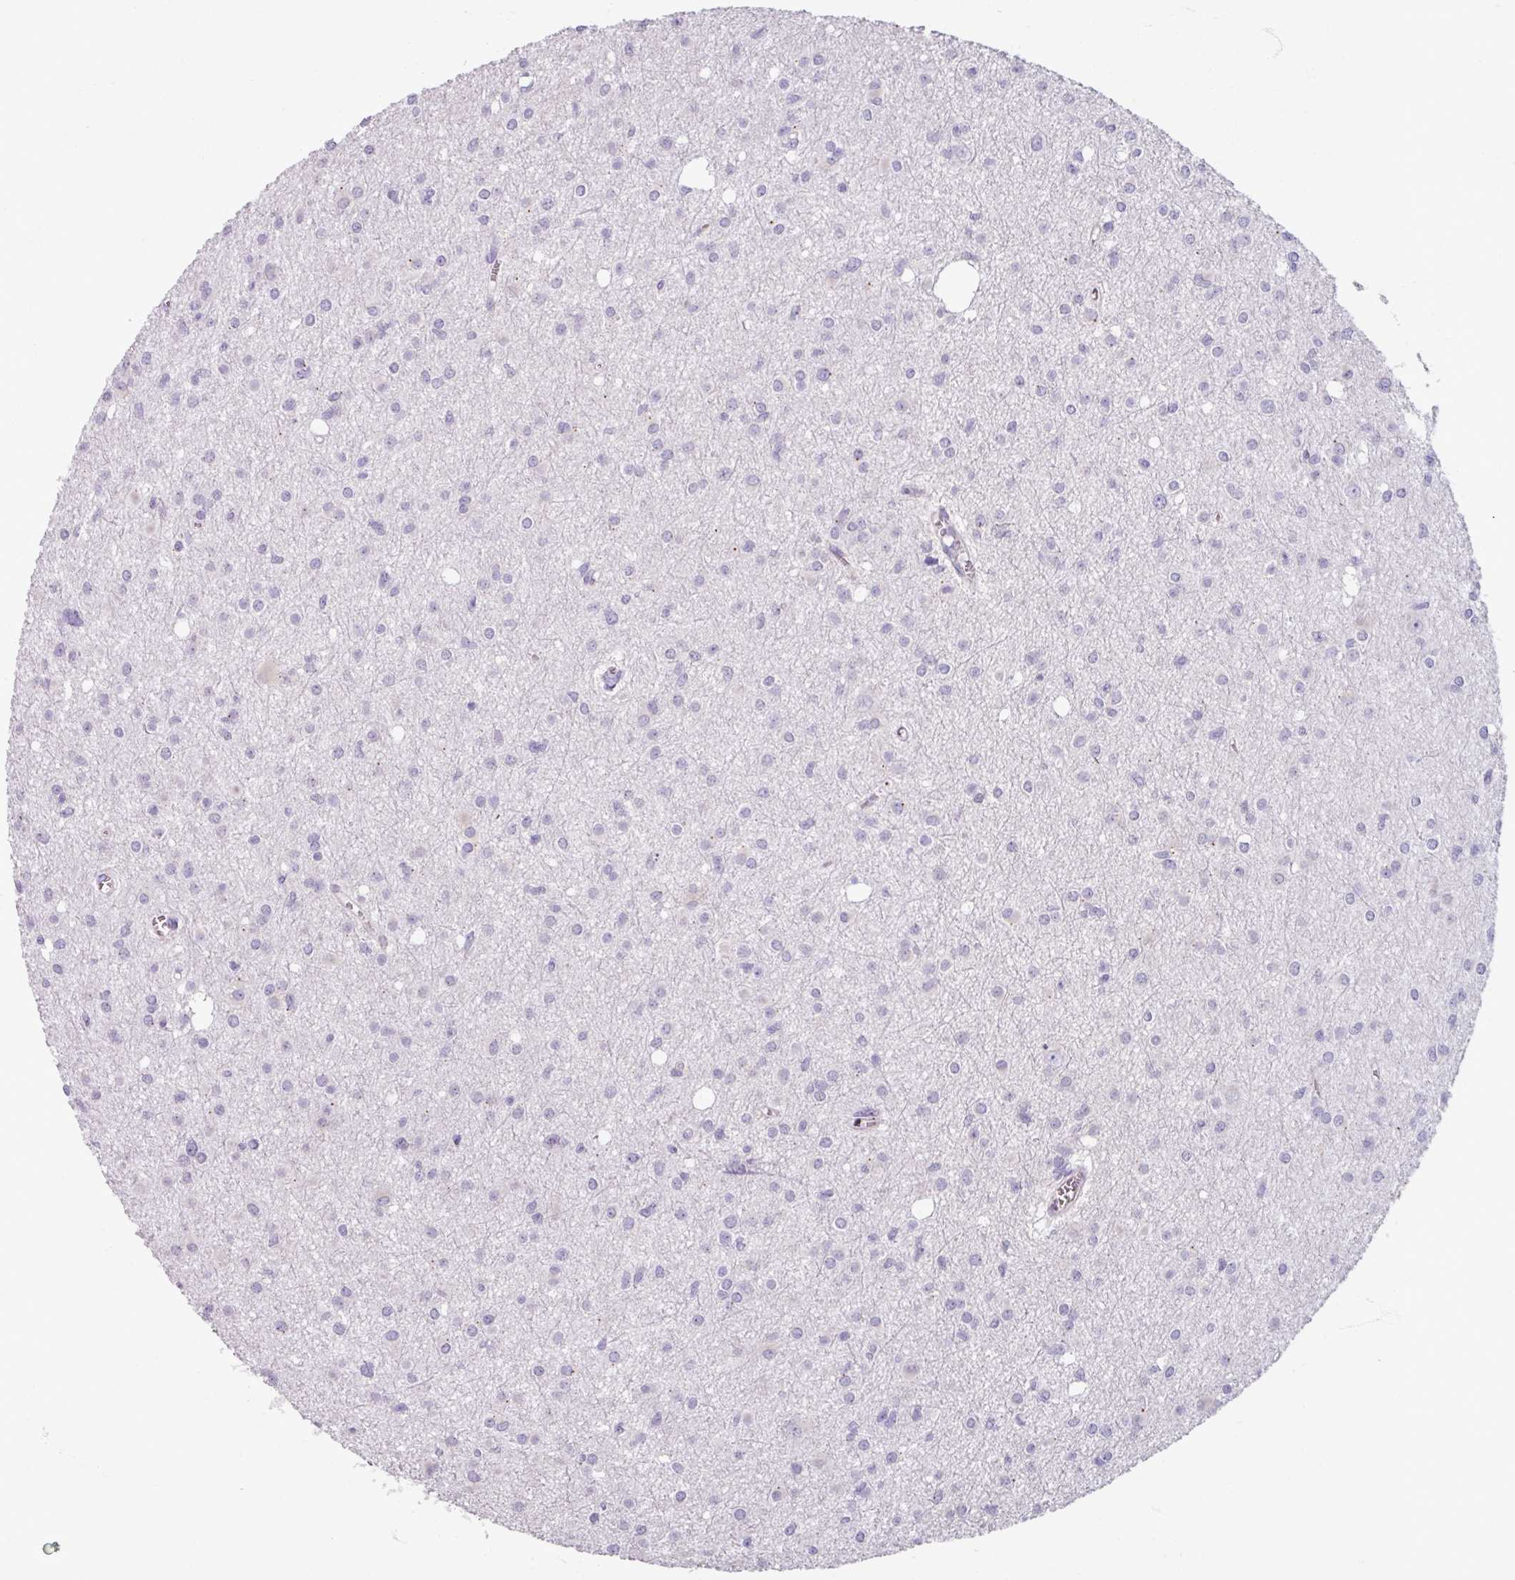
{"staining": {"intensity": "negative", "quantity": "none", "location": "none"}, "tissue": "glioma", "cell_type": "Tumor cells", "image_type": "cancer", "snomed": [{"axis": "morphology", "description": "Glioma, malignant, High grade"}, {"axis": "topography", "description": "Brain"}], "caption": "Immunohistochemistry histopathology image of neoplastic tissue: glioma stained with DAB (3,3'-diaminobenzidine) demonstrates no significant protein positivity in tumor cells.", "gene": "SMIM11", "patient": {"sex": "male", "age": 23}}